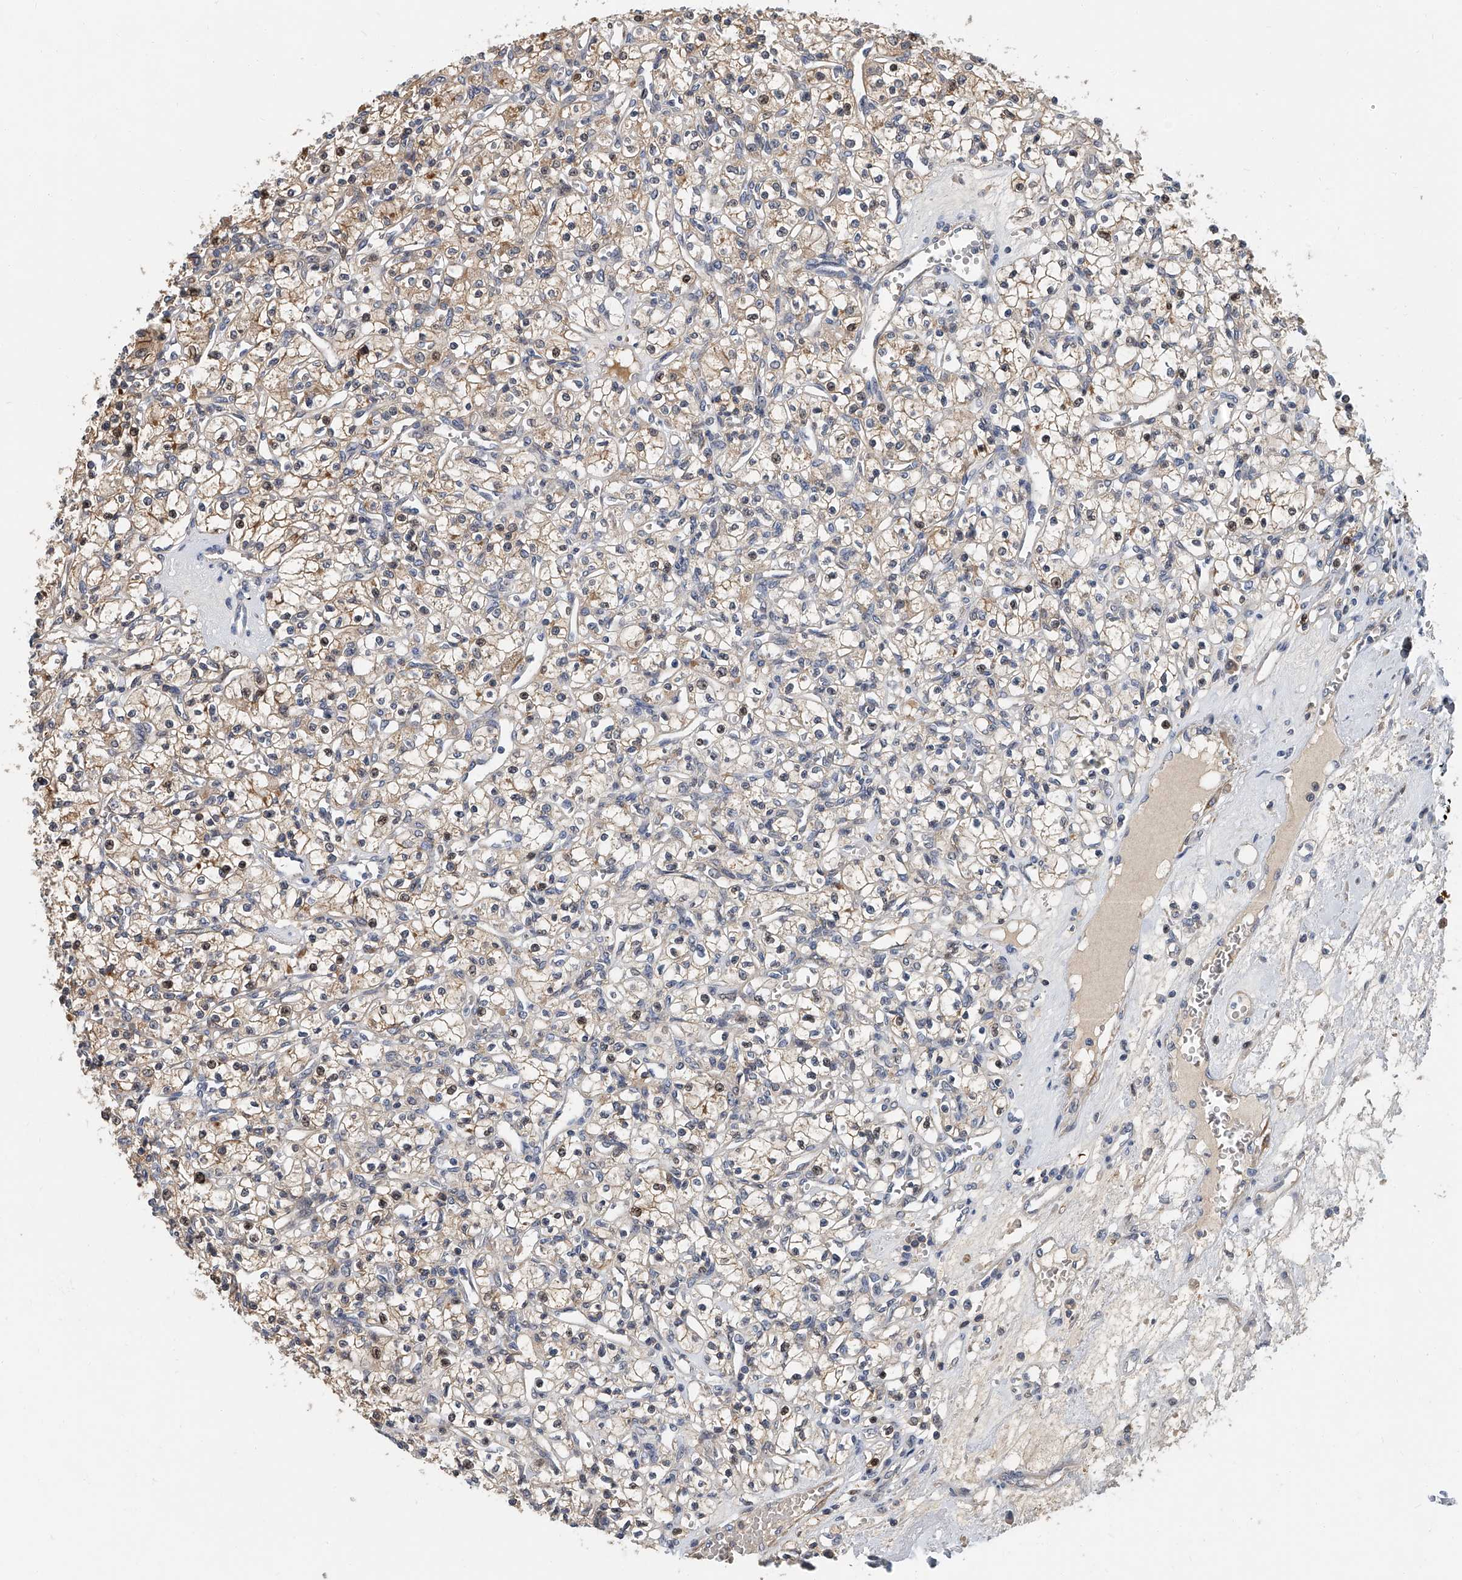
{"staining": {"intensity": "weak", "quantity": "25%-75%", "location": "cytoplasmic/membranous,nuclear"}, "tissue": "renal cancer", "cell_type": "Tumor cells", "image_type": "cancer", "snomed": [{"axis": "morphology", "description": "Adenocarcinoma, NOS"}, {"axis": "topography", "description": "Kidney"}], "caption": "This is a photomicrograph of IHC staining of renal cancer (adenocarcinoma), which shows weak positivity in the cytoplasmic/membranous and nuclear of tumor cells.", "gene": "CD200", "patient": {"sex": "female", "age": 59}}